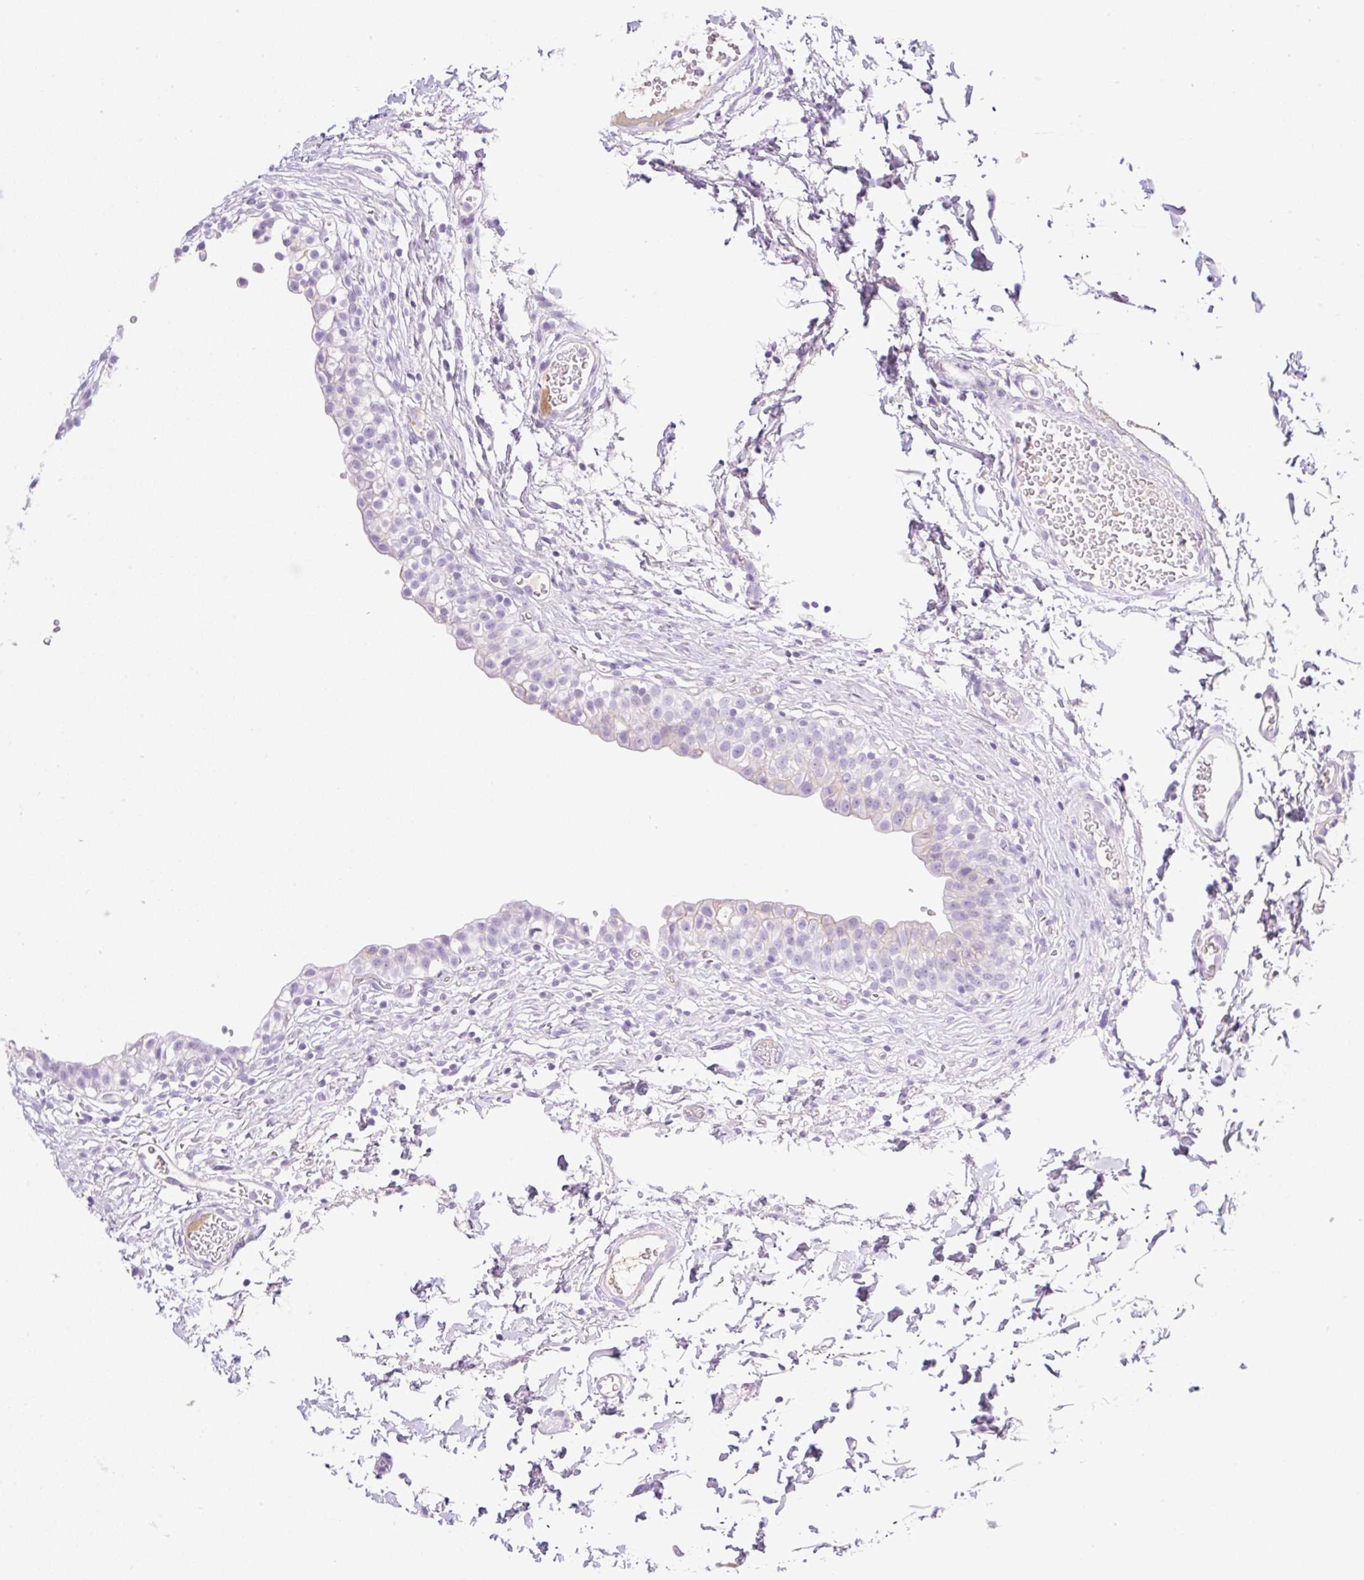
{"staining": {"intensity": "negative", "quantity": "none", "location": "none"}, "tissue": "urinary bladder", "cell_type": "Urothelial cells", "image_type": "normal", "snomed": [{"axis": "morphology", "description": "Normal tissue, NOS"}, {"axis": "topography", "description": "Urinary bladder"}, {"axis": "topography", "description": "Peripheral nerve tissue"}], "caption": "This is an immunohistochemistry histopathology image of unremarkable urinary bladder. There is no expression in urothelial cells.", "gene": "PALM3", "patient": {"sex": "male", "age": 55}}